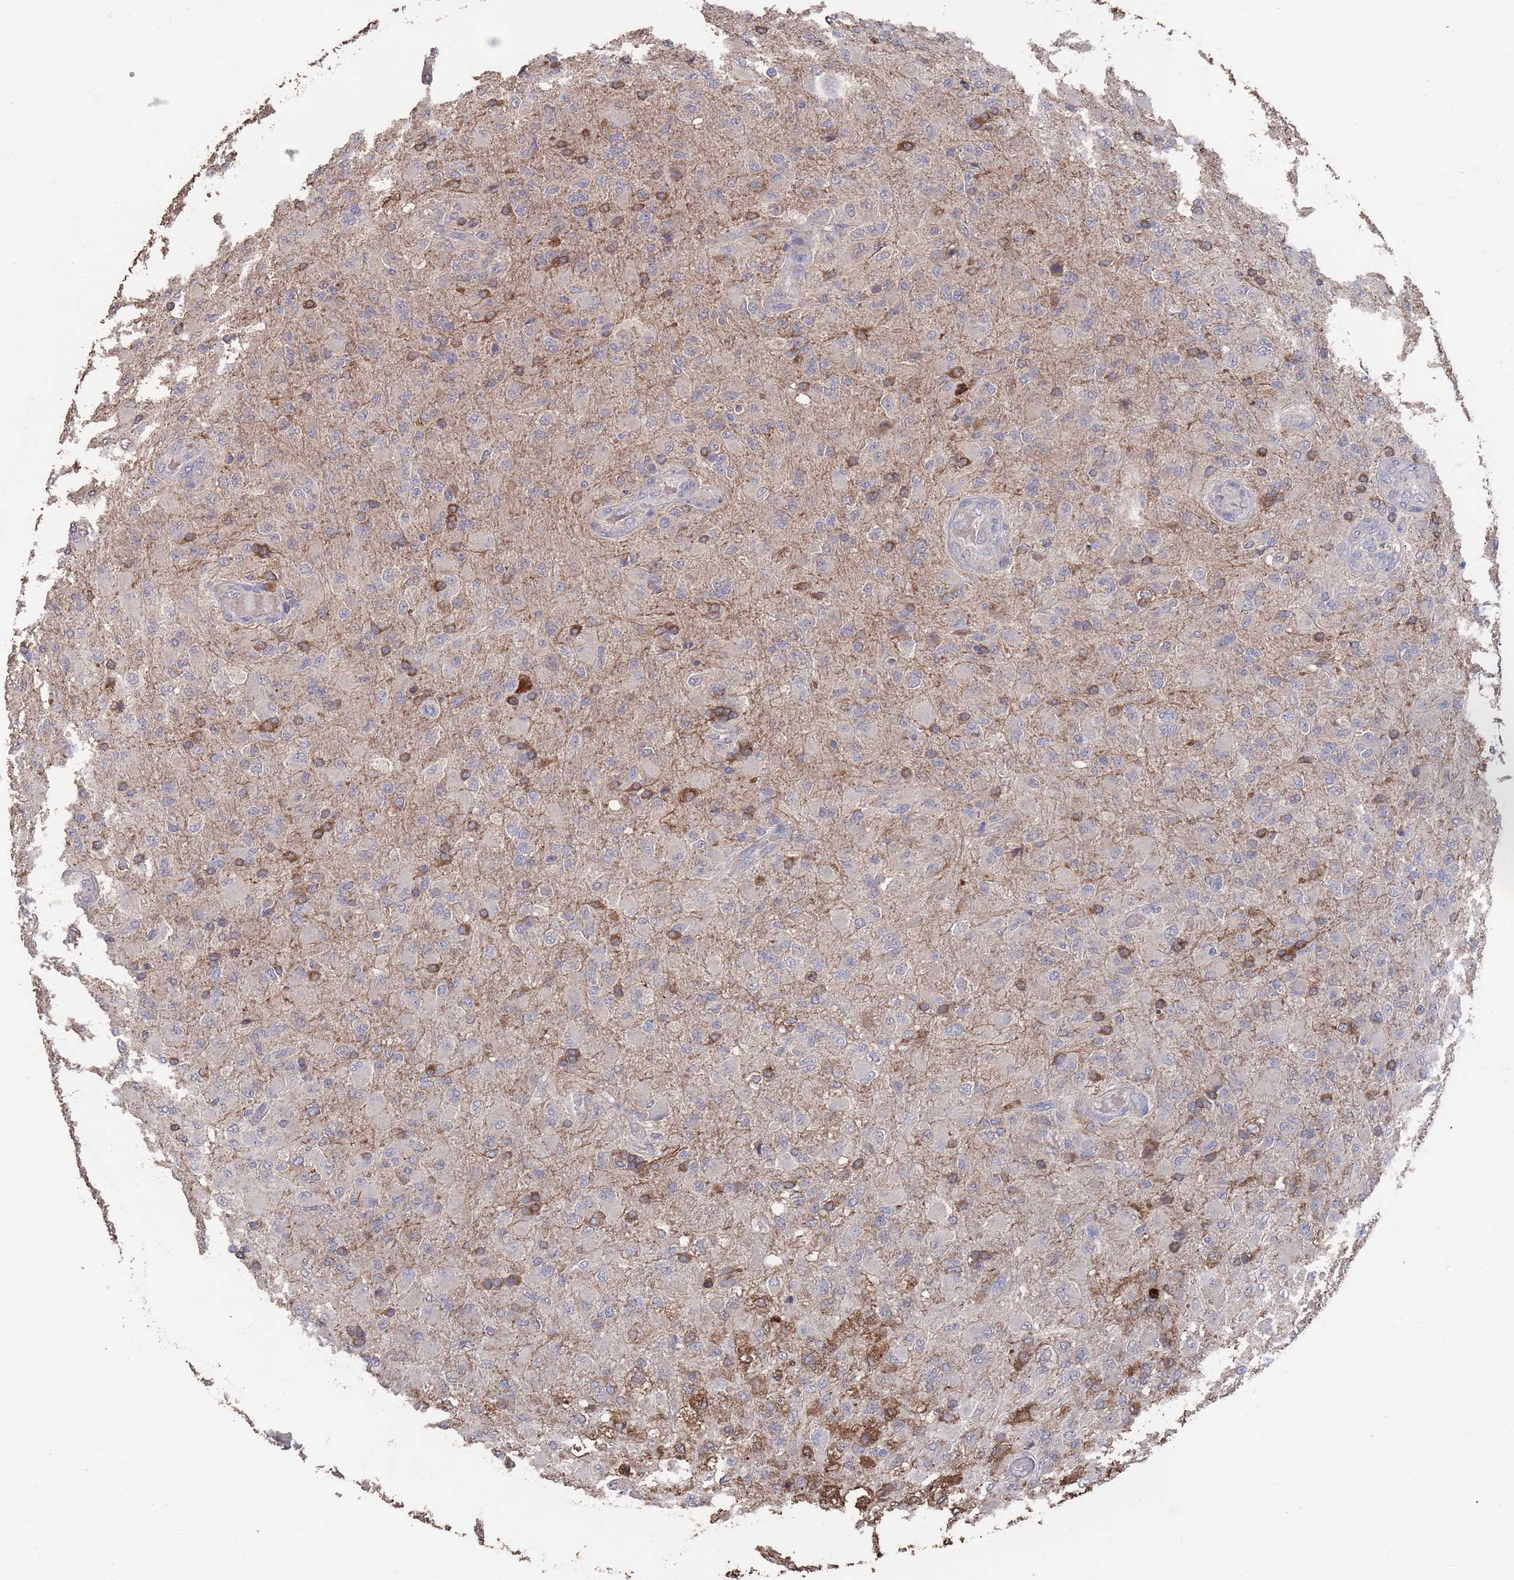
{"staining": {"intensity": "moderate", "quantity": "<25%", "location": "cytoplasmic/membranous"}, "tissue": "glioma", "cell_type": "Tumor cells", "image_type": "cancer", "snomed": [{"axis": "morphology", "description": "Glioma, malignant, Low grade"}, {"axis": "topography", "description": "Brain"}], "caption": "Immunohistochemistry (IHC) (DAB) staining of glioma exhibits moderate cytoplasmic/membranous protein staining in approximately <25% of tumor cells. (Stains: DAB (3,3'-diaminobenzidine) in brown, nuclei in blue, Microscopy: brightfield microscopy at high magnification).", "gene": "BTBD18", "patient": {"sex": "male", "age": 65}}